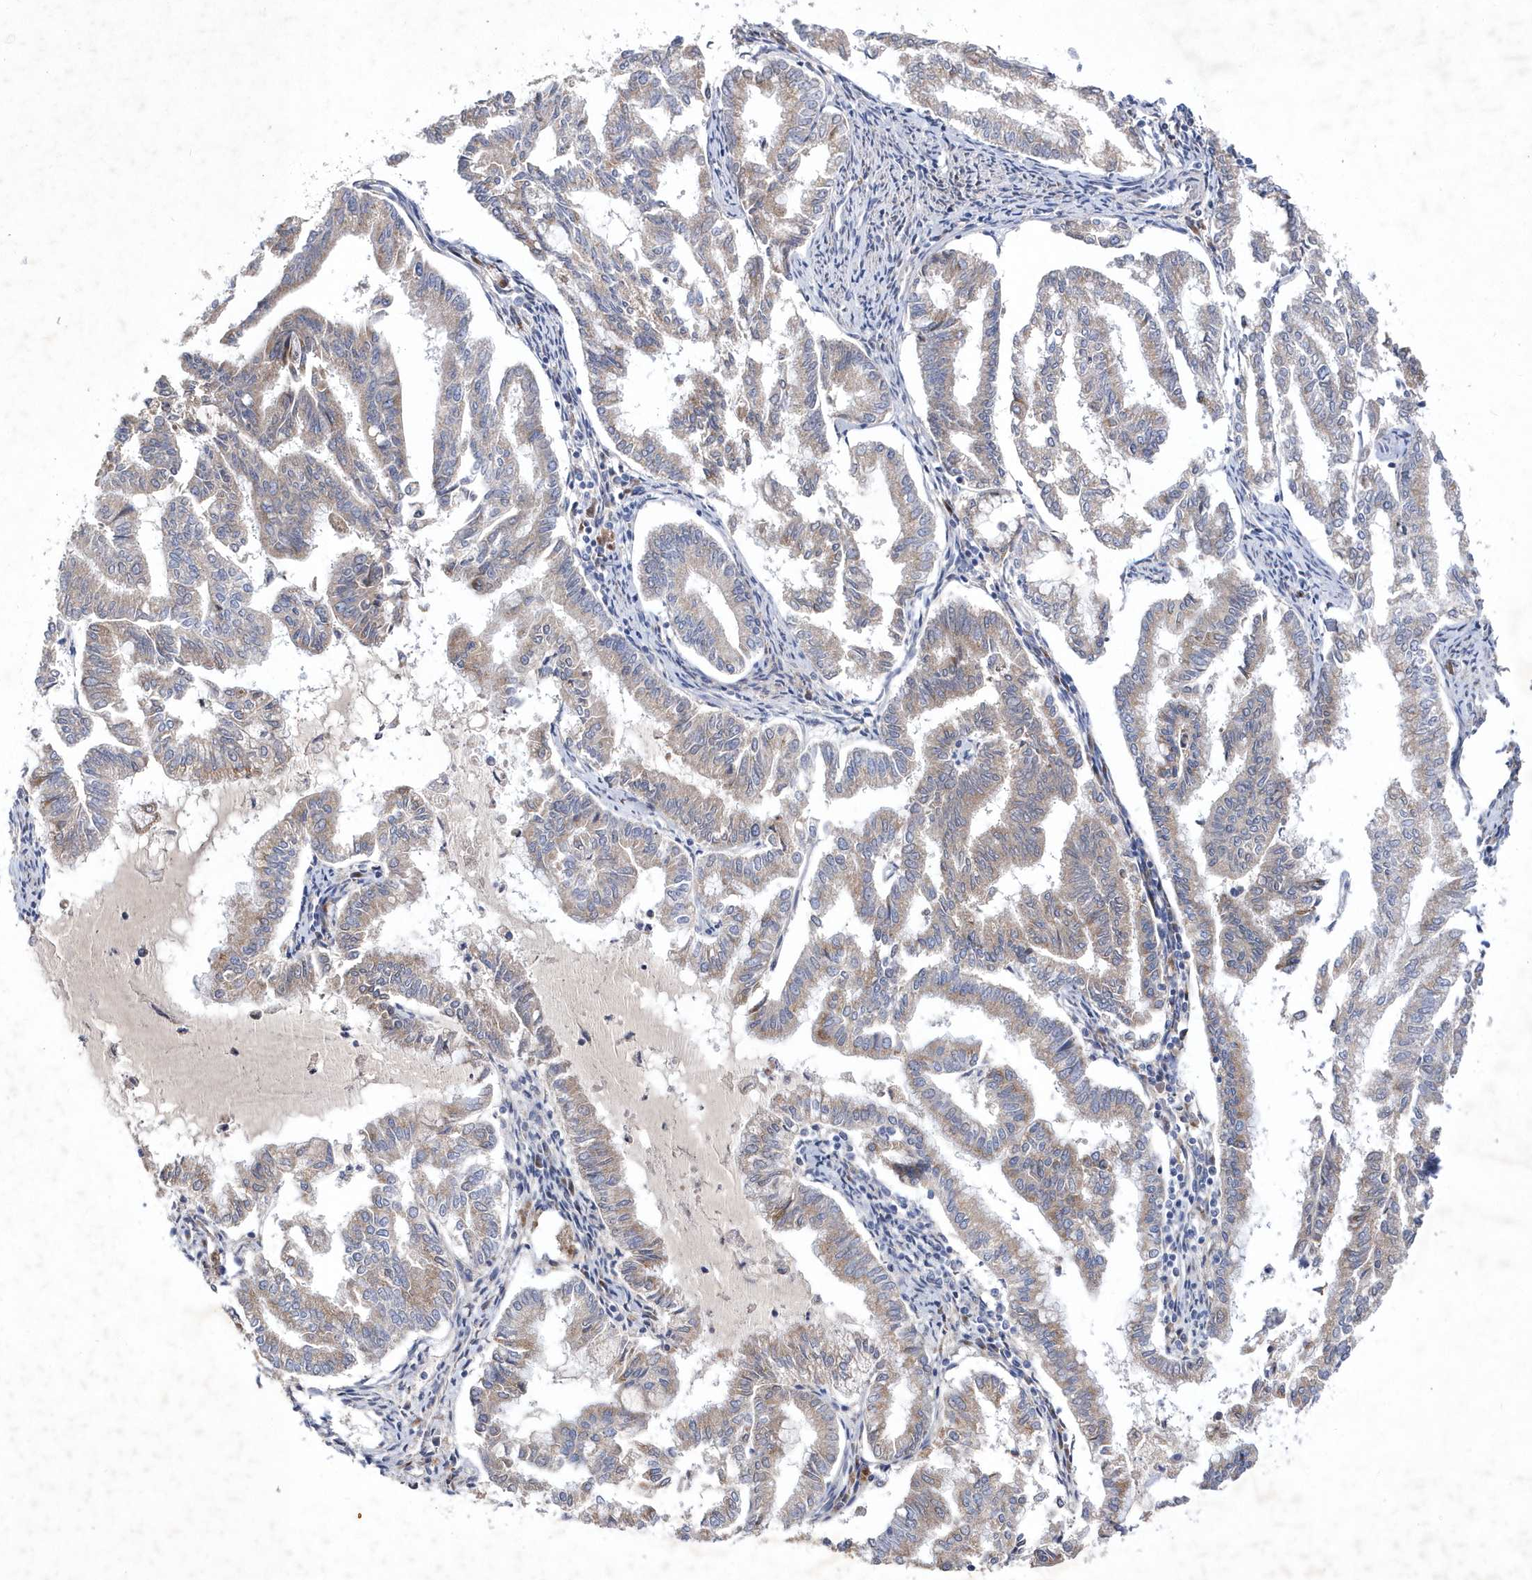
{"staining": {"intensity": "weak", "quantity": "25%-75%", "location": "cytoplasmic/membranous"}, "tissue": "endometrial cancer", "cell_type": "Tumor cells", "image_type": "cancer", "snomed": [{"axis": "morphology", "description": "Adenocarcinoma, NOS"}, {"axis": "topography", "description": "Endometrium"}], "caption": "Immunohistochemical staining of human adenocarcinoma (endometrial) exhibits weak cytoplasmic/membranous protein staining in about 25%-75% of tumor cells.", "gene": "METTL8", "patient": {"sex": "female", "age": 79}}